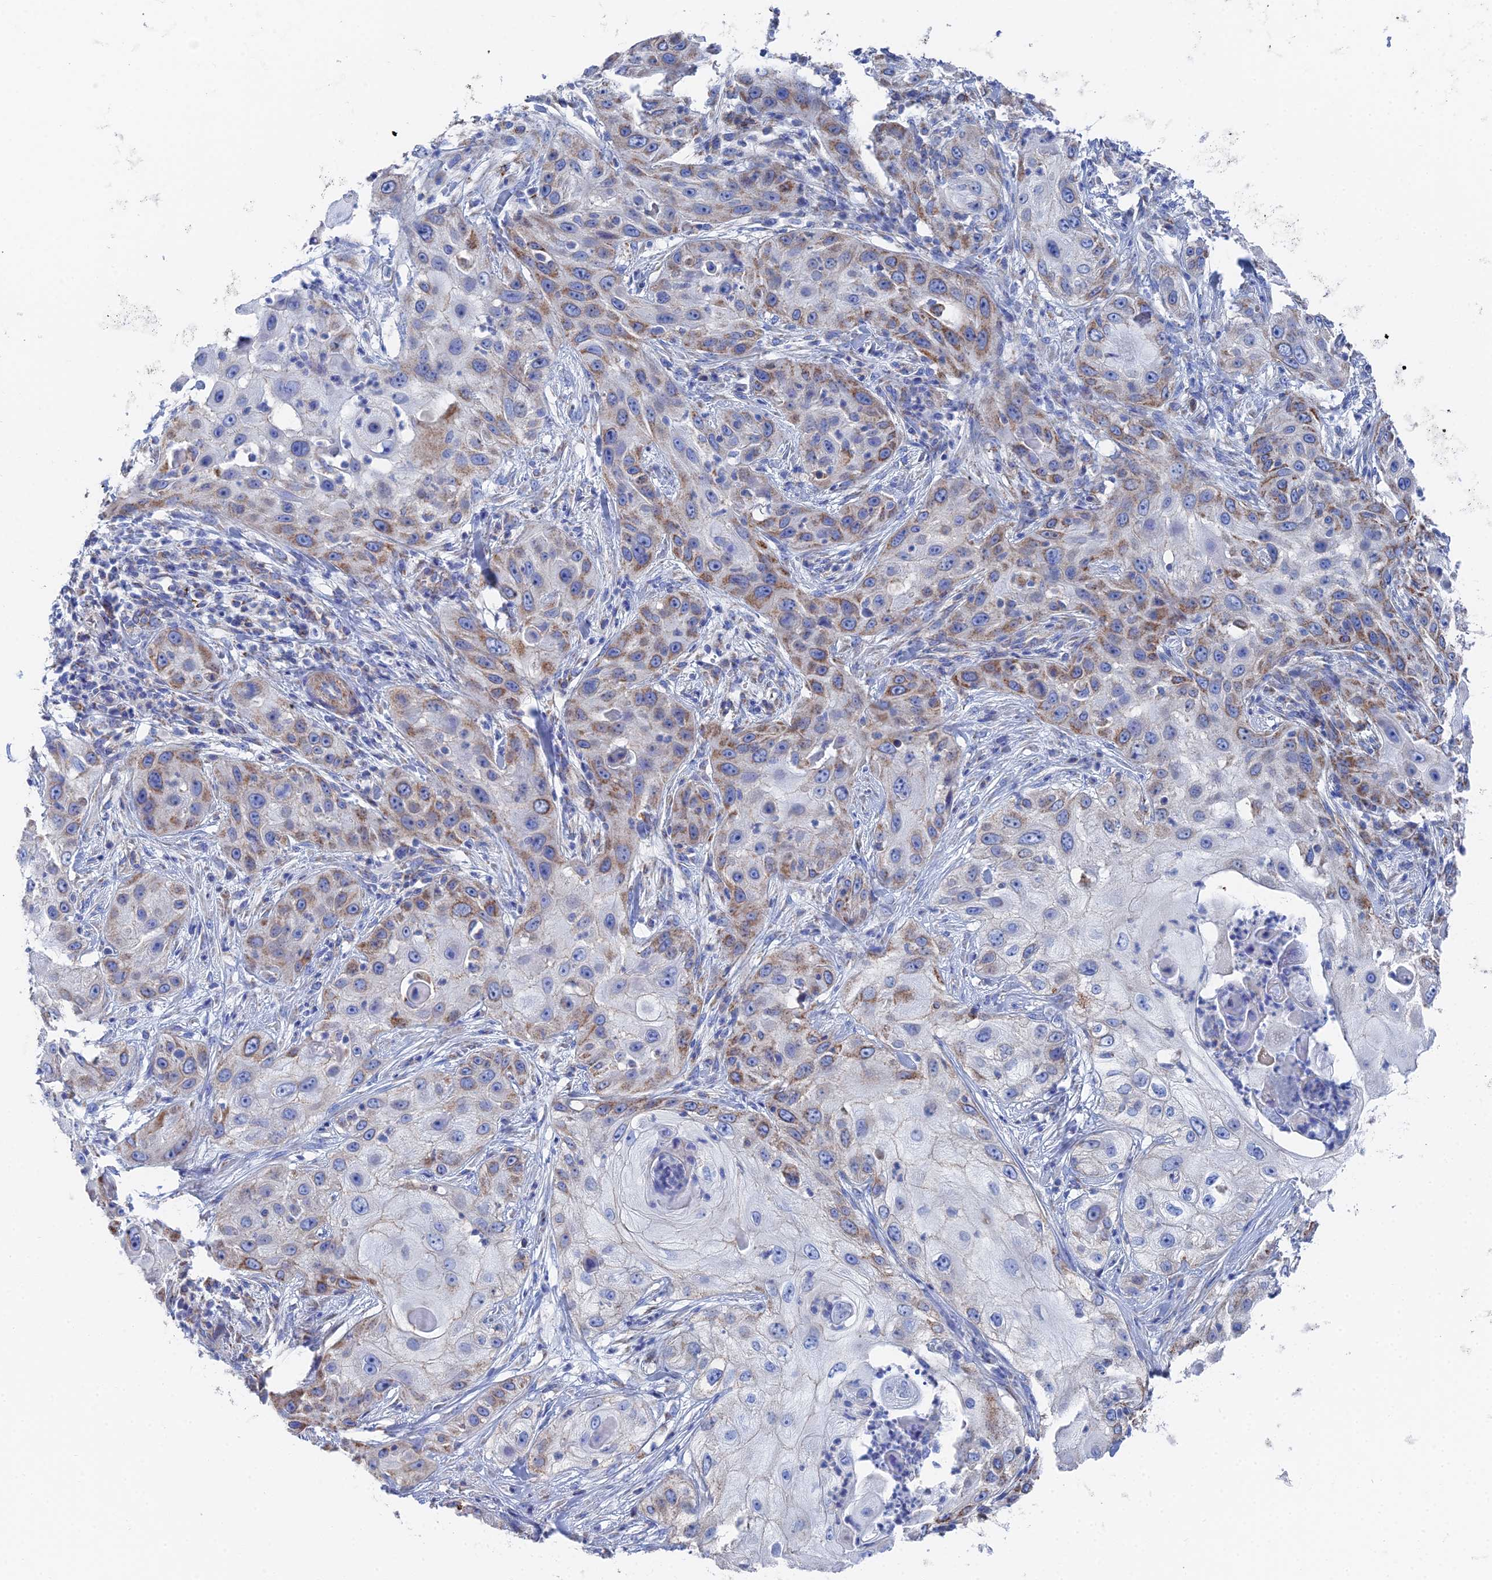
{"staining": {"intensity": "moderate", "quantity": "25%-75%", "location": "cytoplasmic/membranous"}, "tissue": "skin cancer", "cell_type": "Tumor cells", "image_type": "cancer", "snomed": [{"axis": "morphology", "description": "Squamous cell carcinoma, NOS"}, {"axis": "topography", "description": "Skin"}], "caption": "High-power microscopy captured an immunohistochemistry (IHC) photomicrograph of squamous cell carcinoma (skin), revealing moderate cytoplasmic/membranous positivity in about 25%-75% of tumor cells. Nuclei are stained in blue.", "gene": "IFT80", "patient": {"sex": "female", "age": 44}}